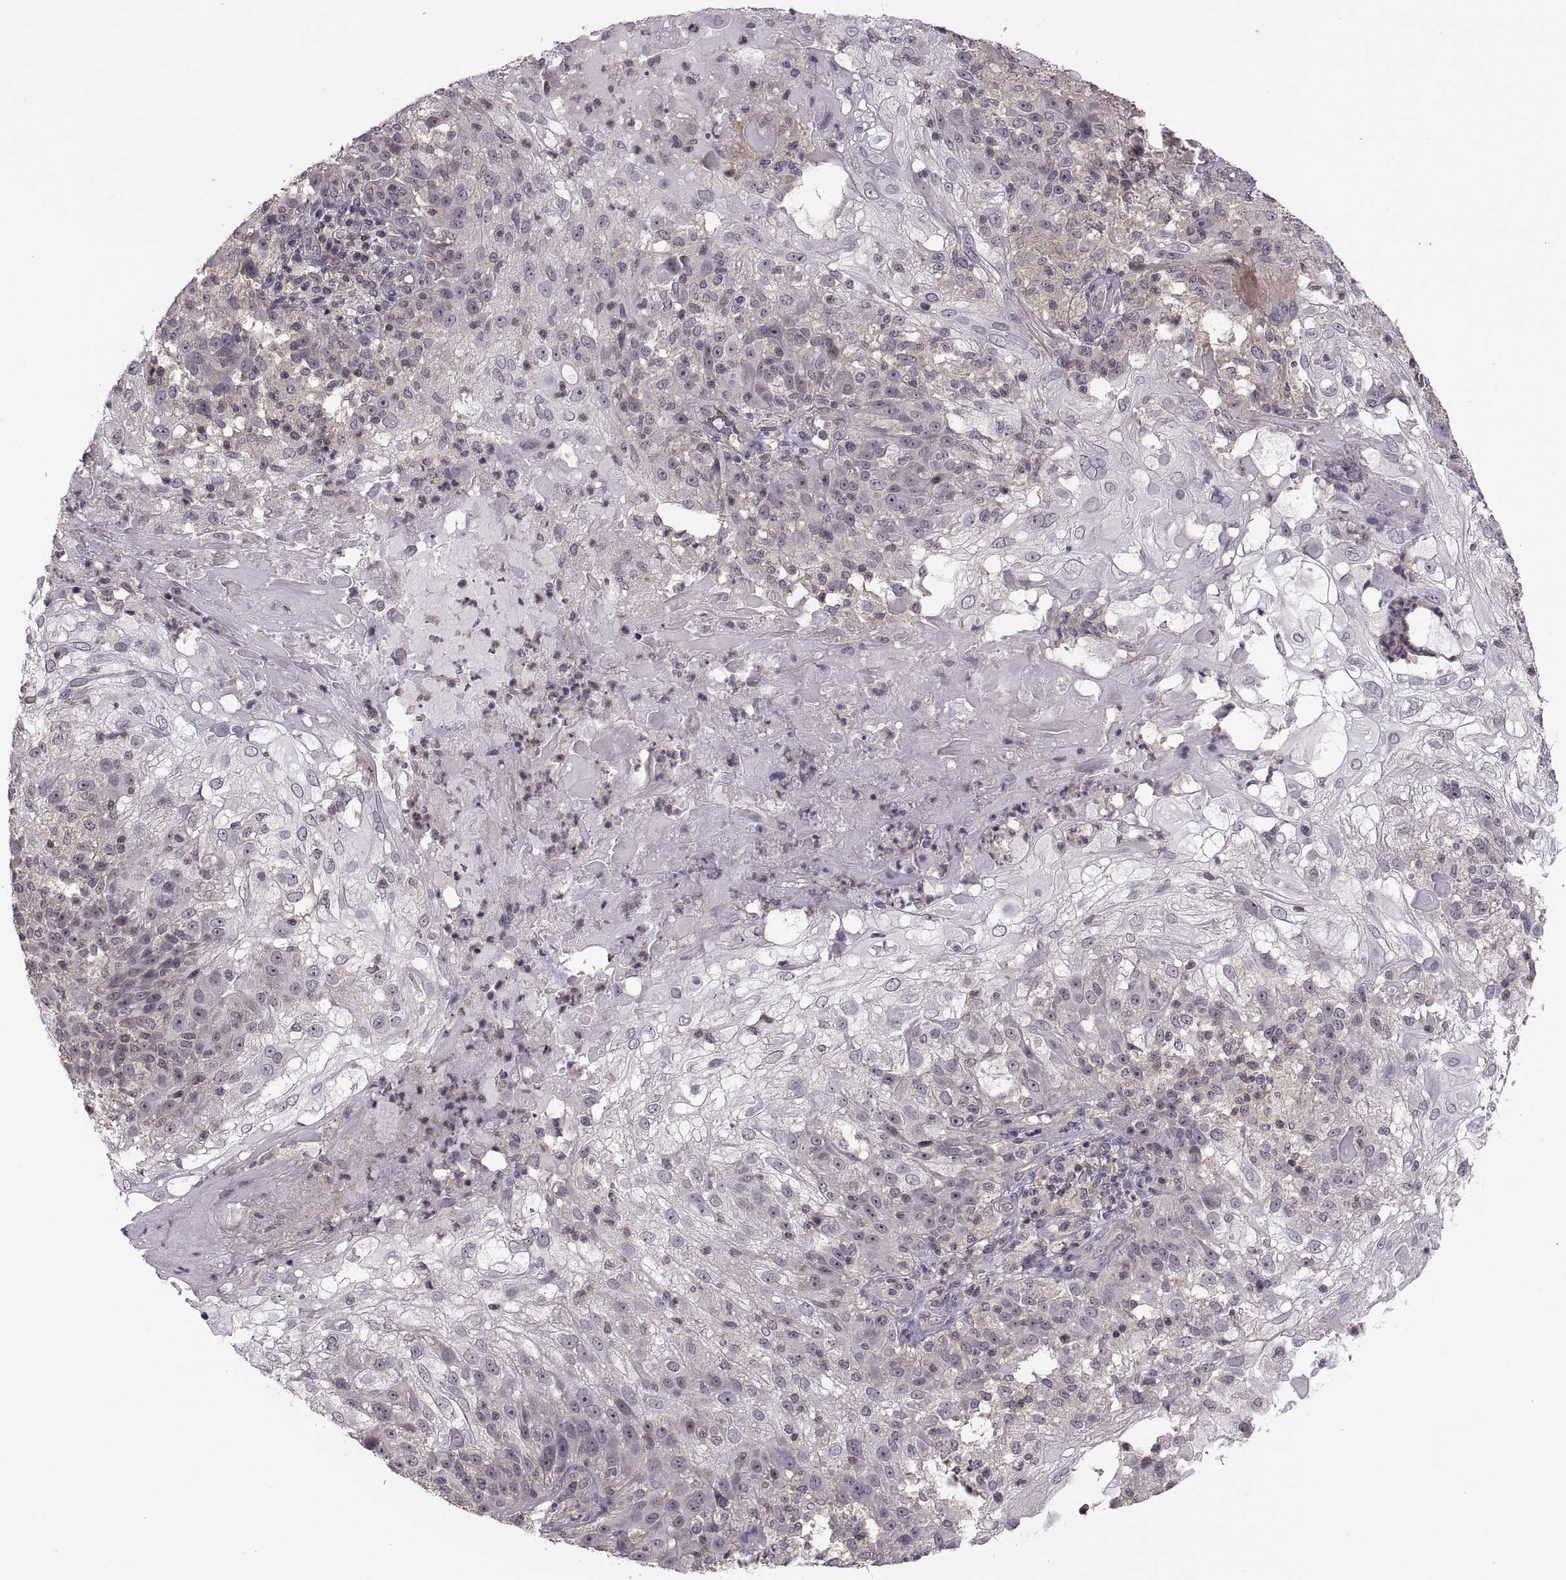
{"staining": {"intensity": "negative", "quantity": "none", "location": "none"}, "tissue": "skin cancer", "cell_type": "Tumor cells", "image_type": "cancer", "snomed": [{"axis": "morphology", "description": "Normal tissue, NOS"}, {"axis": "morphology", "description": "Squamous cell carcinoma, NOS"}, {"axis": "topography", "description": "Skin"}], "caption": "Immunohistochemistry (IHC) histopathology image of neoplastic tissue: human skin cancer (squamous cell carcinoma) stained with DAB (3,3'-diaminobenzidine) shows no significant protein expression in tumor cells.", "gene": "LUZP2", "patient": {"sex": "female", "age": 83}}